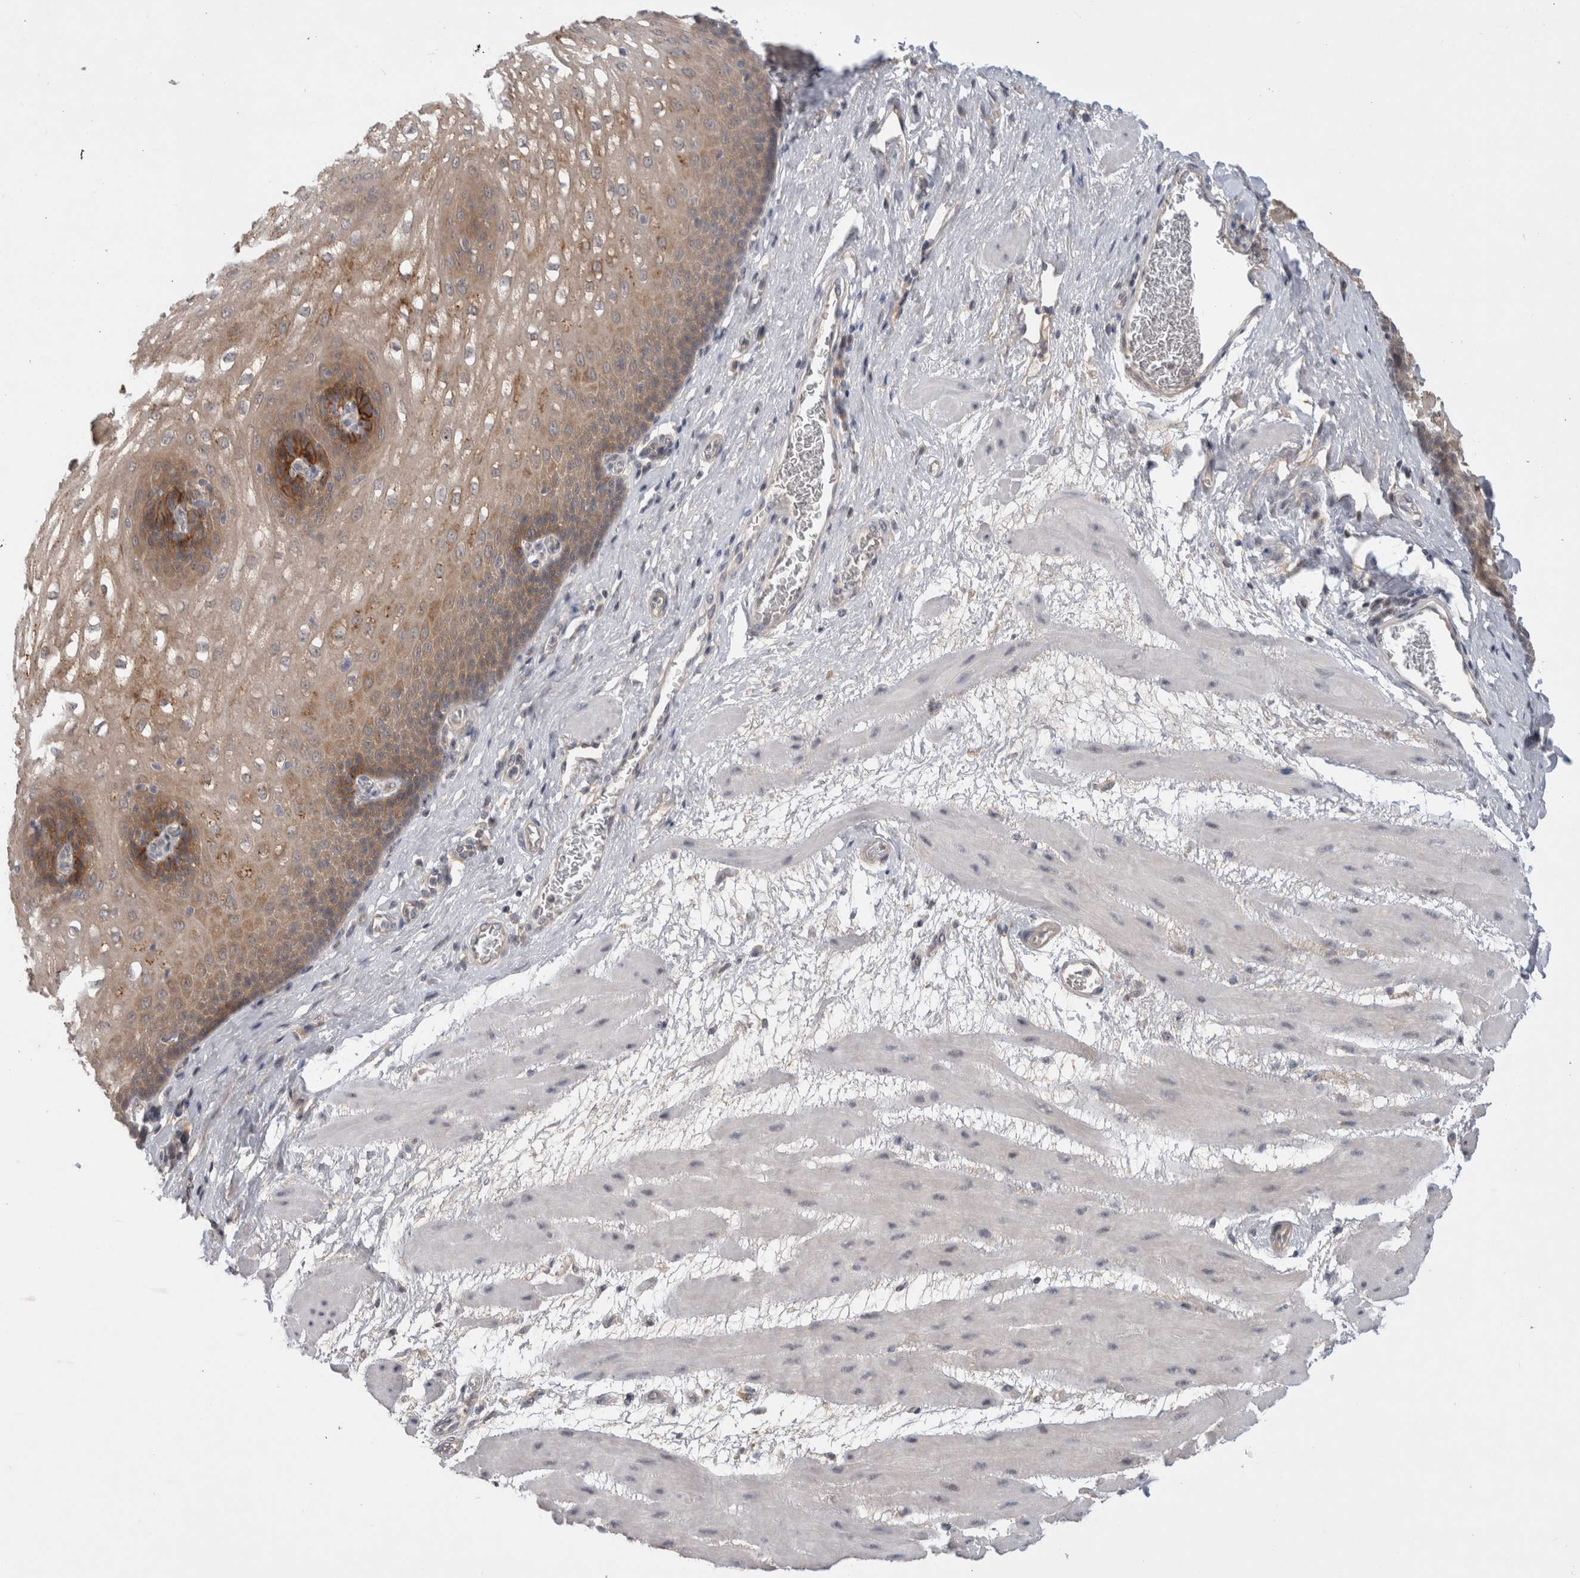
{"staining": {"intensity": "moderate", "quantity": ">75%", "location": "cytoplasmic/membranous"}, "tissue": "esophagus", "cell_type": "Squamous epithelial cells", "image_type": "normal", "snomed": [{"axis": "morphology", "description": "Normal tissue, NOS"}, {"axis": "topography", "description": "Esophagus"}], "caption": "Protein analysis of benign esophagus reveals moderate cytoplasmic/membranous positivity in about >75% of squamous epithelial cells.", "gene": "CERS3", "patient": {"sex": "male", "age": 48}}